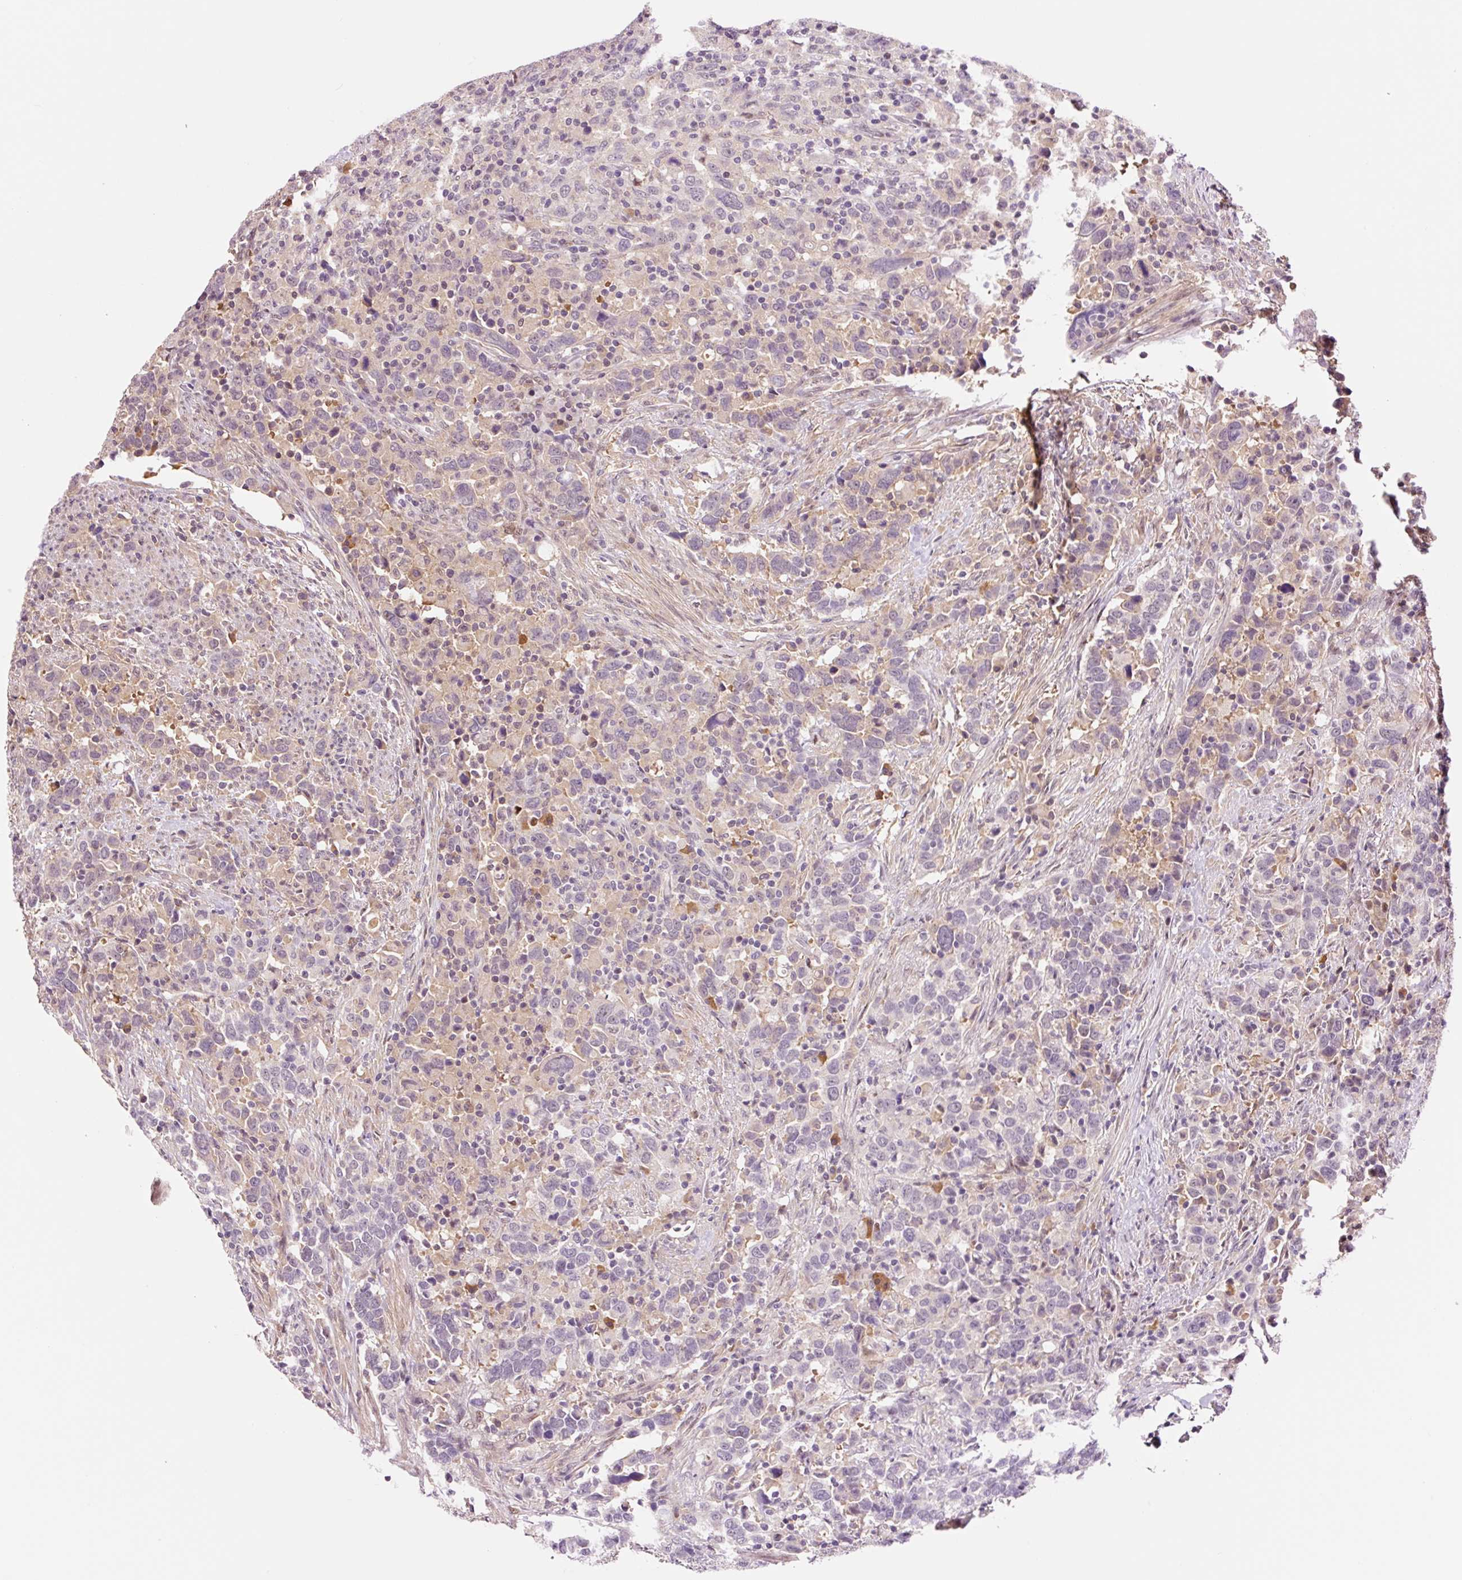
{"staining": {"intensity": "negative", "quantity": "none", "location": "none"}, "tissue": "urothelial cancer", "cell_type": "Tumor cells", "image_type": "cancer", "snomed": [{"axis": "morphology", "description": "Urothelial carcinoma, High grade"}, {"axis": "topography", "description": "Urinary bladder"}], "caption": "This is an immunohistochemistry micrograph of human urothelial cancer. There is no expression in tumor cells.", "gene": "DPPA4", "patient": {"sex": "male", "age": 61}}